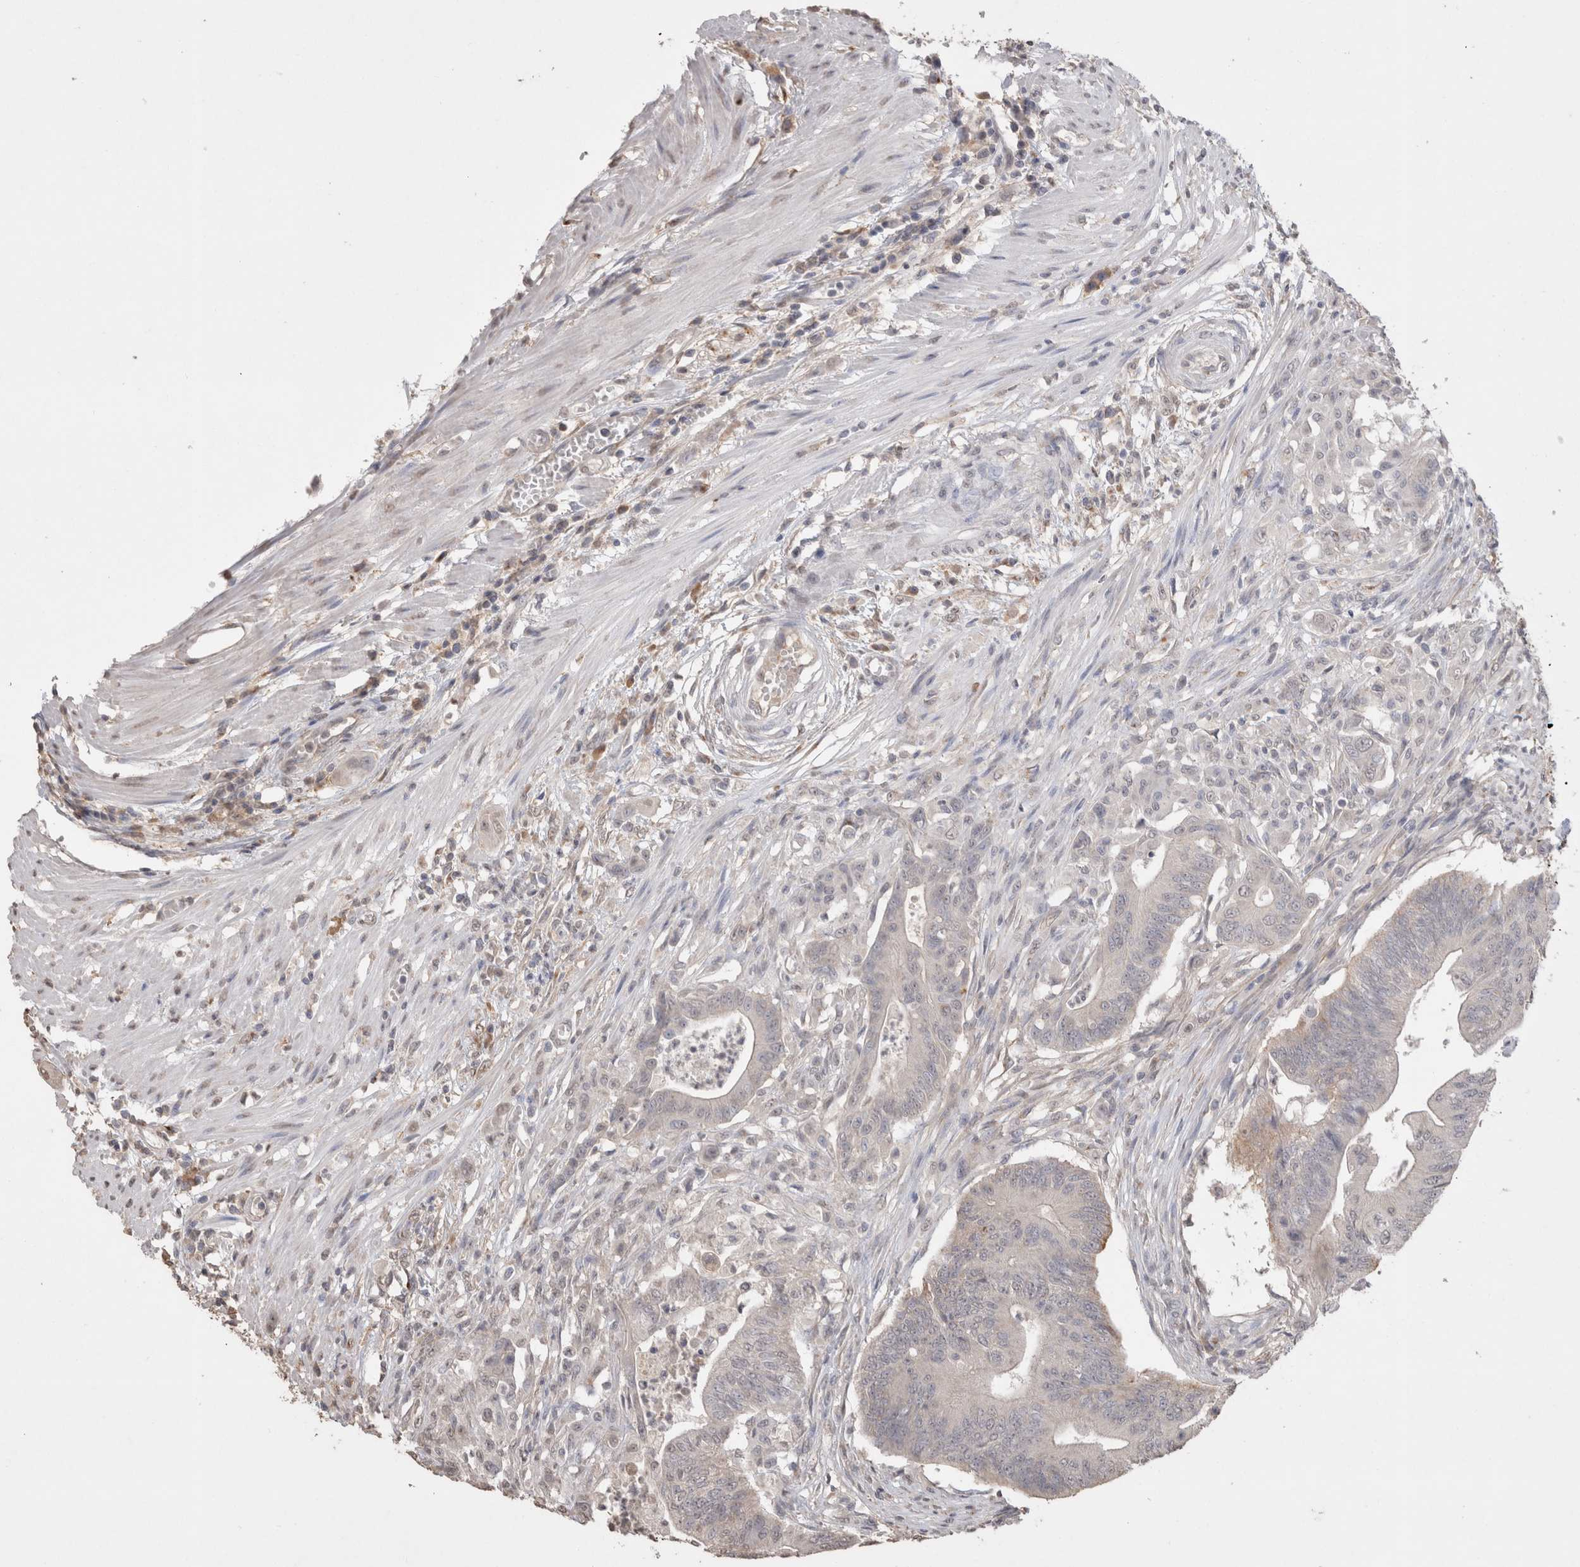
{"staining": {"intensity": "weak", "quantity": "<25%", "location": "cytoplasmic/membranous"}, "tissue": "colorectal cancer", "cell_type": "Tumor cells", "image_type": "cancer", "snomed": [{"axis": "morphology", "description": "Adenoma, NOS"}, {"axis": "morphology", "description": "Adenocarcinoma, NOS"}, {"axis": "topography", "description": "Colon"}], "caption": "Immunohistochemical staining of human colorectal cancer (adenoma) reveals no significant positivity in tumor cells.", "gene": "NAALADL2", "patient": {"sex": "male", "age": 79}}